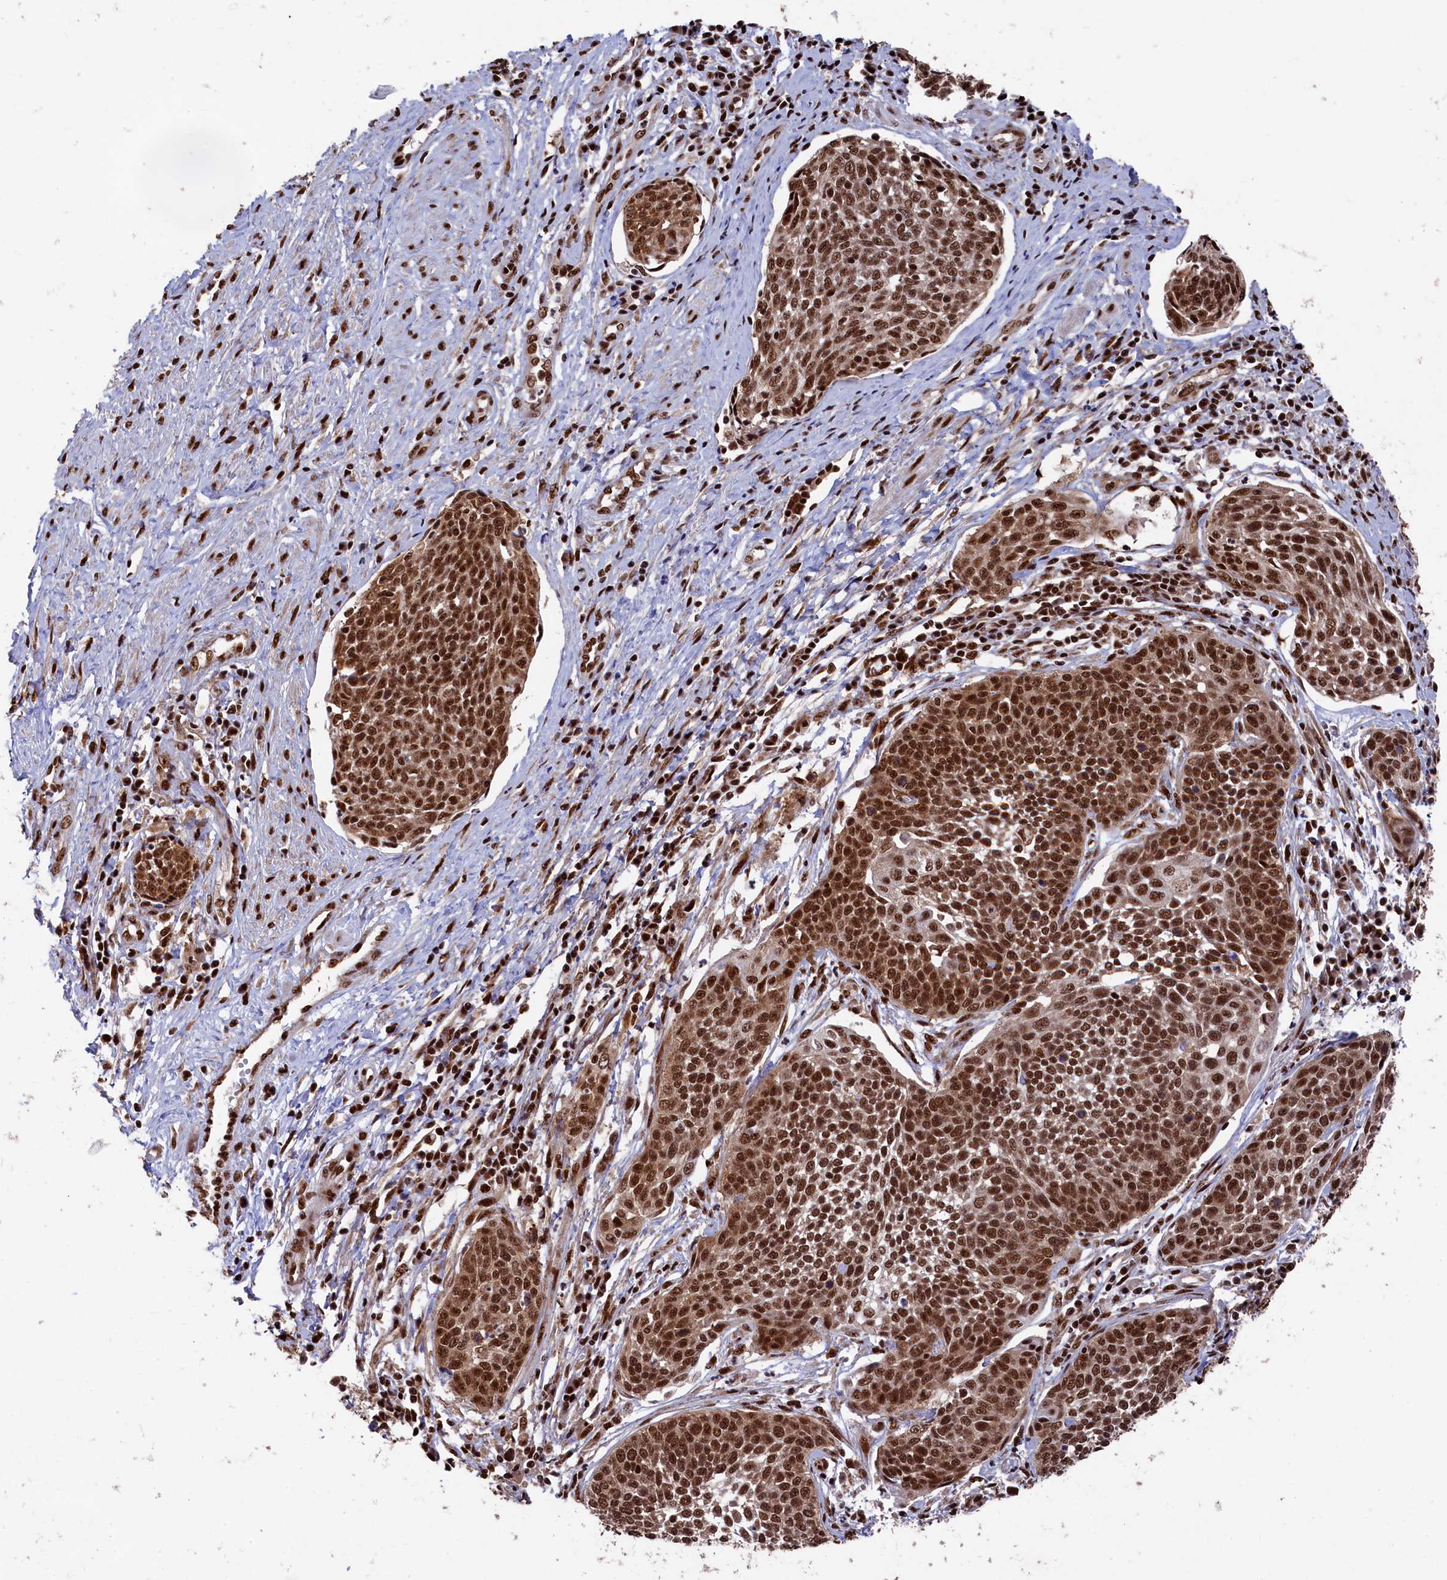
{"staining": {"intensity": "strong", "quantity": ">75%", "location": "cytoplasmic/membranous,nuclear"}, "tissue": "cervical cancer", "cell_type": "Tumor cells", "image_type": "cancer", "snomed": [{"axis": "morphology", "description": "Squamous cell carcinoma, NOS"}, {"axis": "topography", "description": "Cervix"}], "caption": "Immunohistochemical staining of human cervical squamous cell carcinoma reveals high levels of strong cytoplasmic/membranous and nuclear expression in about >75% of tumor cells.", "gene": "PRPF31", "patient": {"sex": "female", "age": 34}}